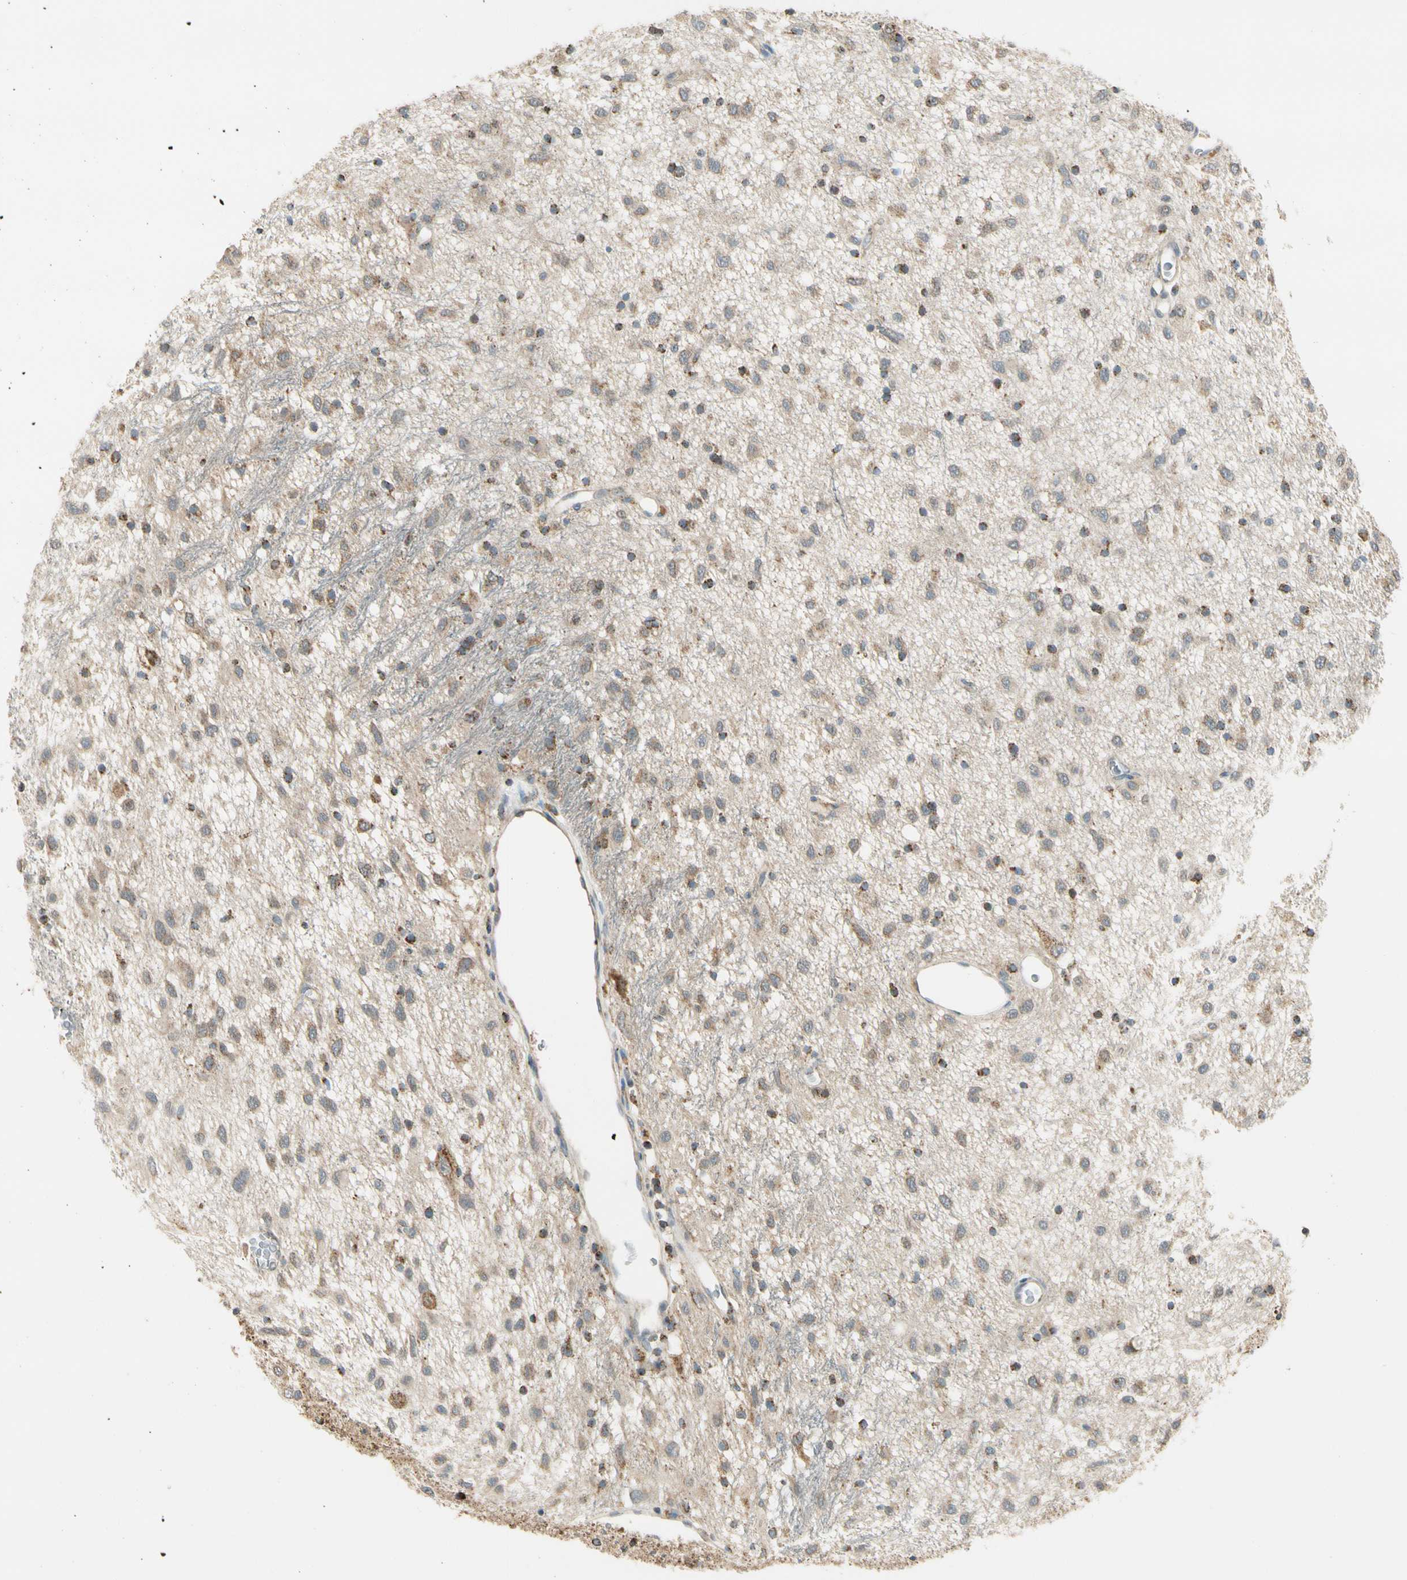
{"staining": {"intensity": "moderate", "quantity": "25%-75%", "location": "cytoplasmic/membranous"}, "tissue": "glioma", "cell_type": "Tumor cells", "image_type": "cancer", "snomed": [{"axis": "morphology", "description": "Glioma, malignant, Low grade"}, {"axis": "topography", "description": "Brain"}], "caption": "Human malignant glioma (low-grade) stained with a brown dye demonstrates moderate cytoplasmic/membranous positive staining in approximately 25%-75% of tumor cells.", "gene": "EPHB3", "patient": {"sex": "male", "age": 77}}